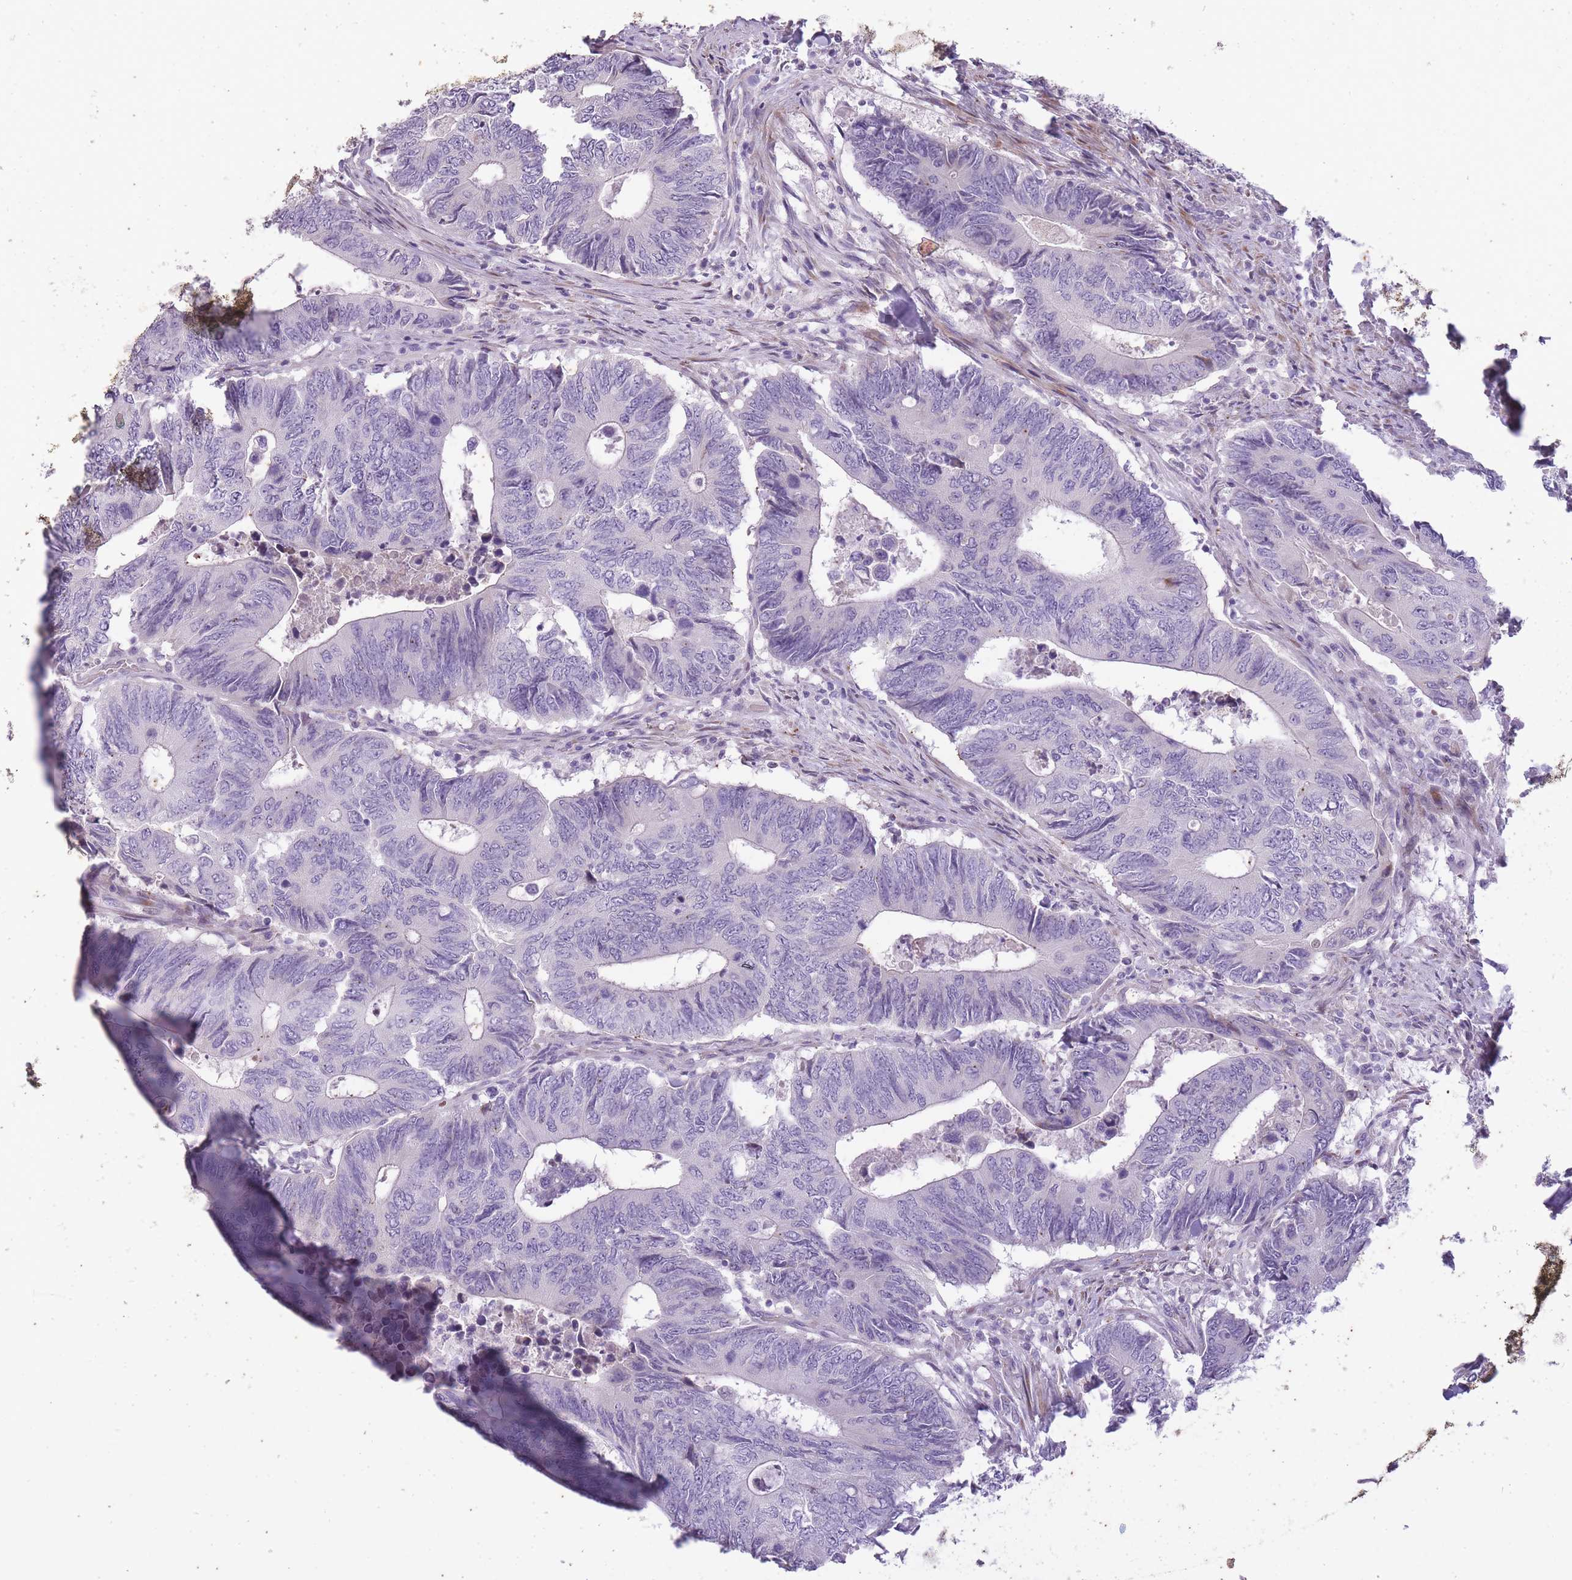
{"staining": {"intensity": "negative", "quantity": "none", "location": "none"}, "tissue": "colorectal cancer", "cell_type": "Tumor cells", "image_type": "cancer", "snomed": [{"axis": "morphology", "description": "Adenocarcinoma, NOS"}, {"axis": "topography", "description": "Colon"}], "caption": "Photomicrograph shows no protein positivity in tumor cells of colorectal cancer tissue.", "gene": "CNTNAP3", "patient": {"sex": "male", "age": 87}}